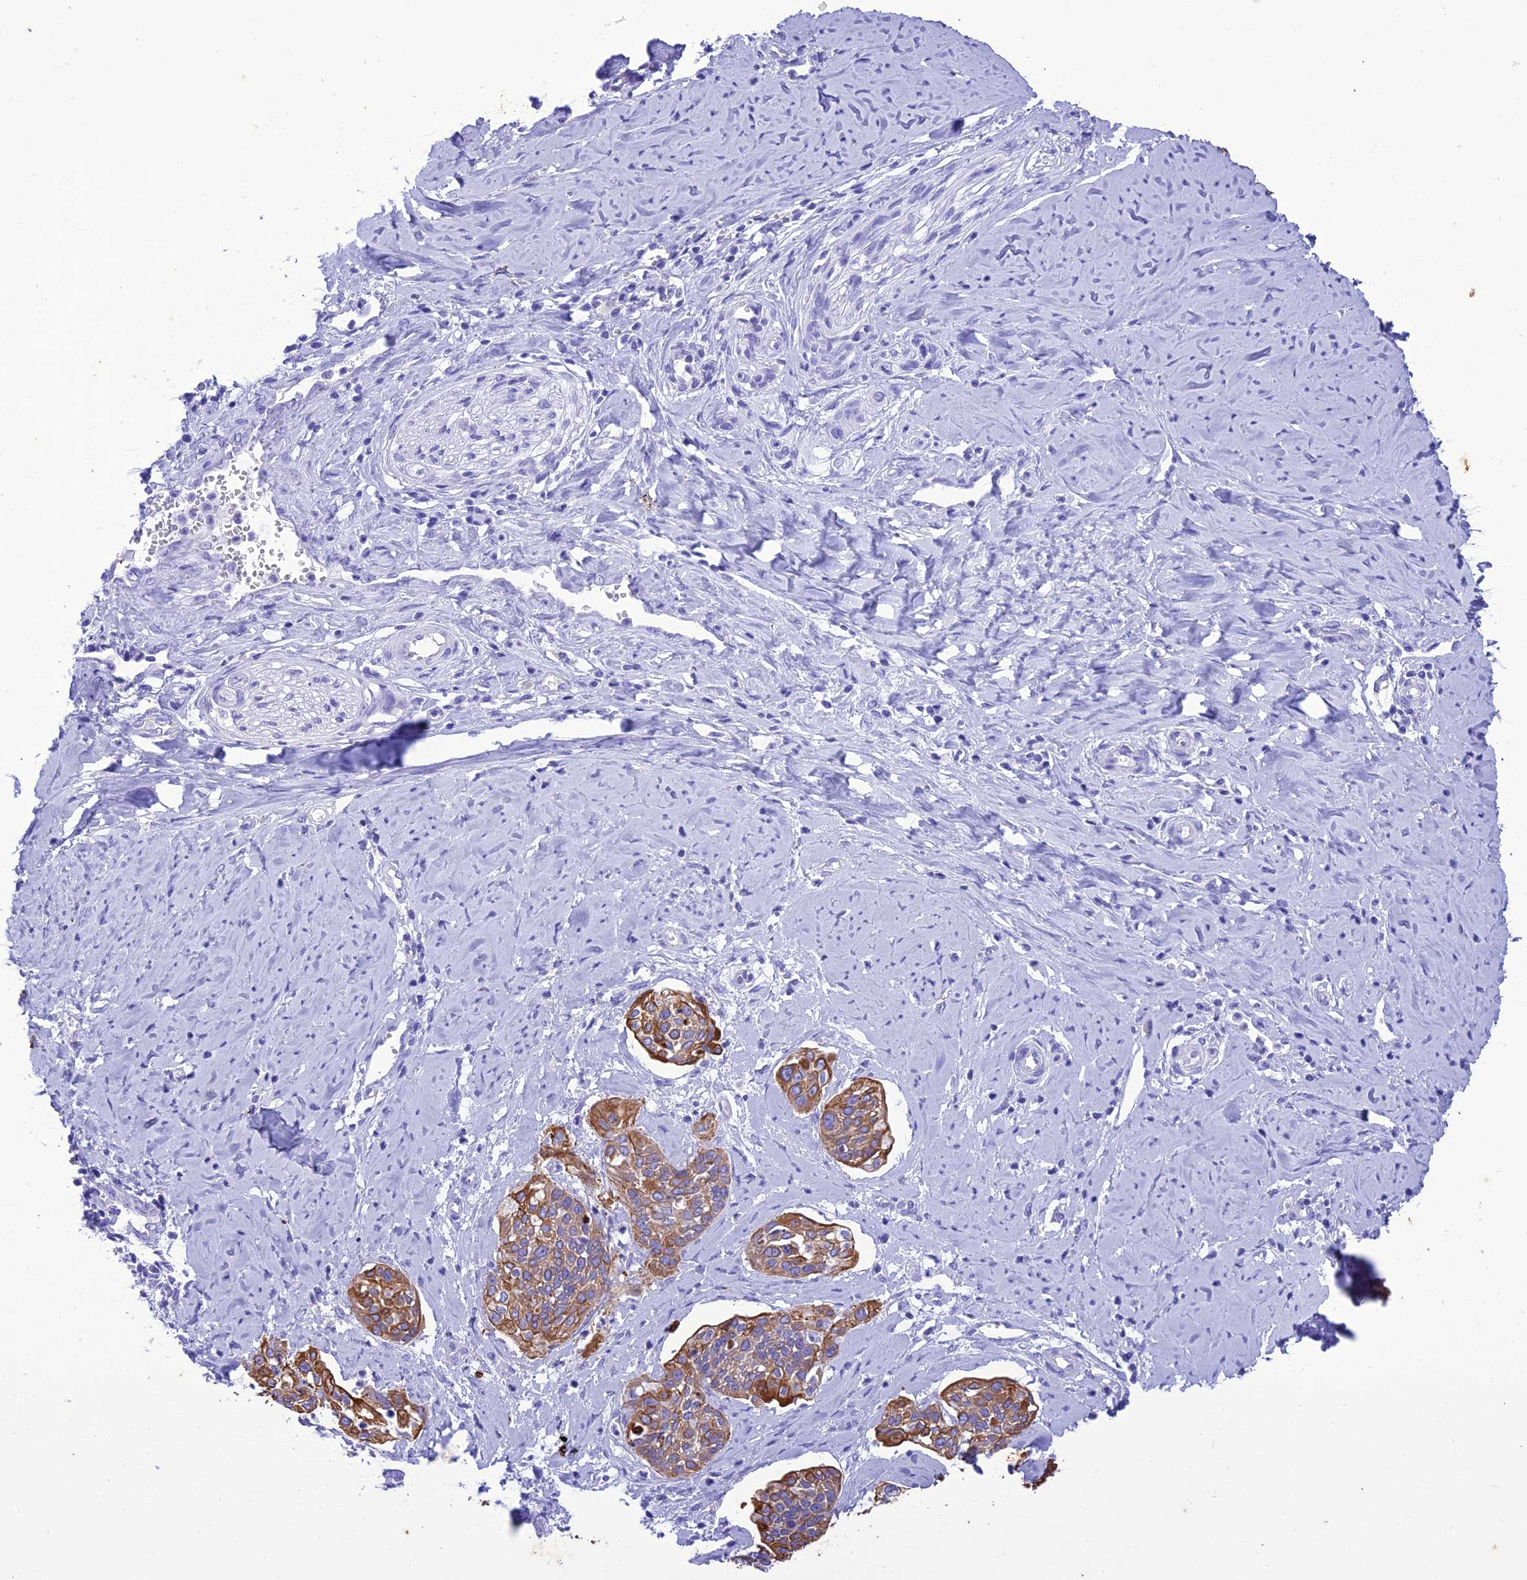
{"staining": {"intensity": "moderate", "quantity": ">75%", "location": "cytoplasmic/membranous"}, "tissue": "cervical cancer", "cell_type": "Tumor cells", "image_type": "cancer", "snomed": [{"axis": "morphology", "description": "Squamous cell carcinoma, NOS"}, {"axis": "topography", "description": "Cervix"}], "caption": "Moderate cytoplasmic/membranous positivity is present in approximately >75% of tumor cells in squamous cell carcinoma (cervical).", "gene": "VPS52", "patient": {"sex": "female", "age": 44}}